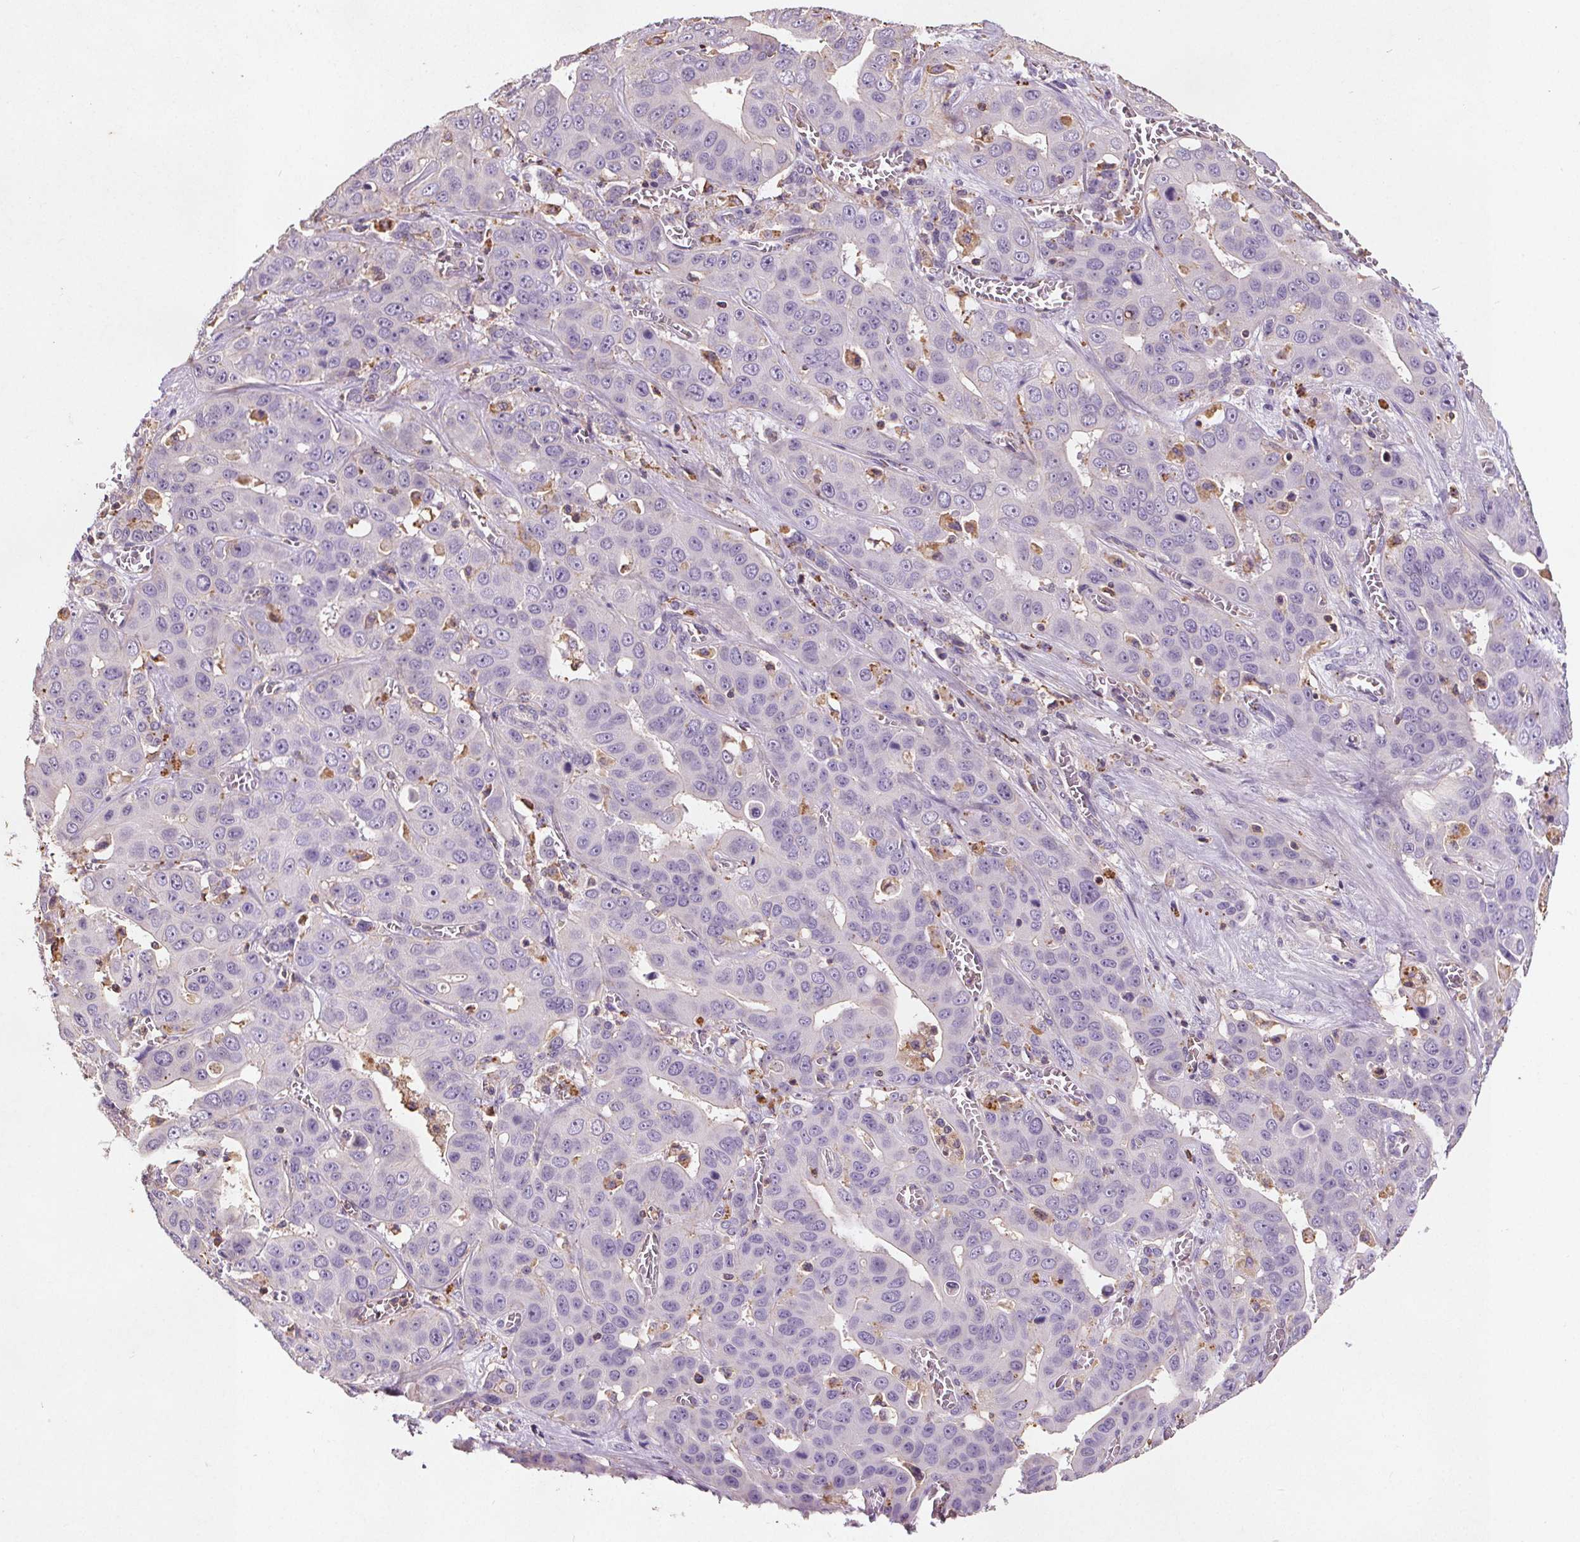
{"staining": {"intensity": "negative", "quantity": "none", "location": "none"}, "tissue": "liver cancer", "cell_type": "Tumor cells", "image_type": "cancer", "snomed": [{"axis": "morphology", "description": "Cholangiocarcinoma"}, {"axis": "topography", "description": "Liver"}], "caption": "Protein analysis of liver cholangiocarcinoma shows no significant staining in tumor cells.", "gene": "C19orf84", "patient": {"sex": "female", "age": 52}}